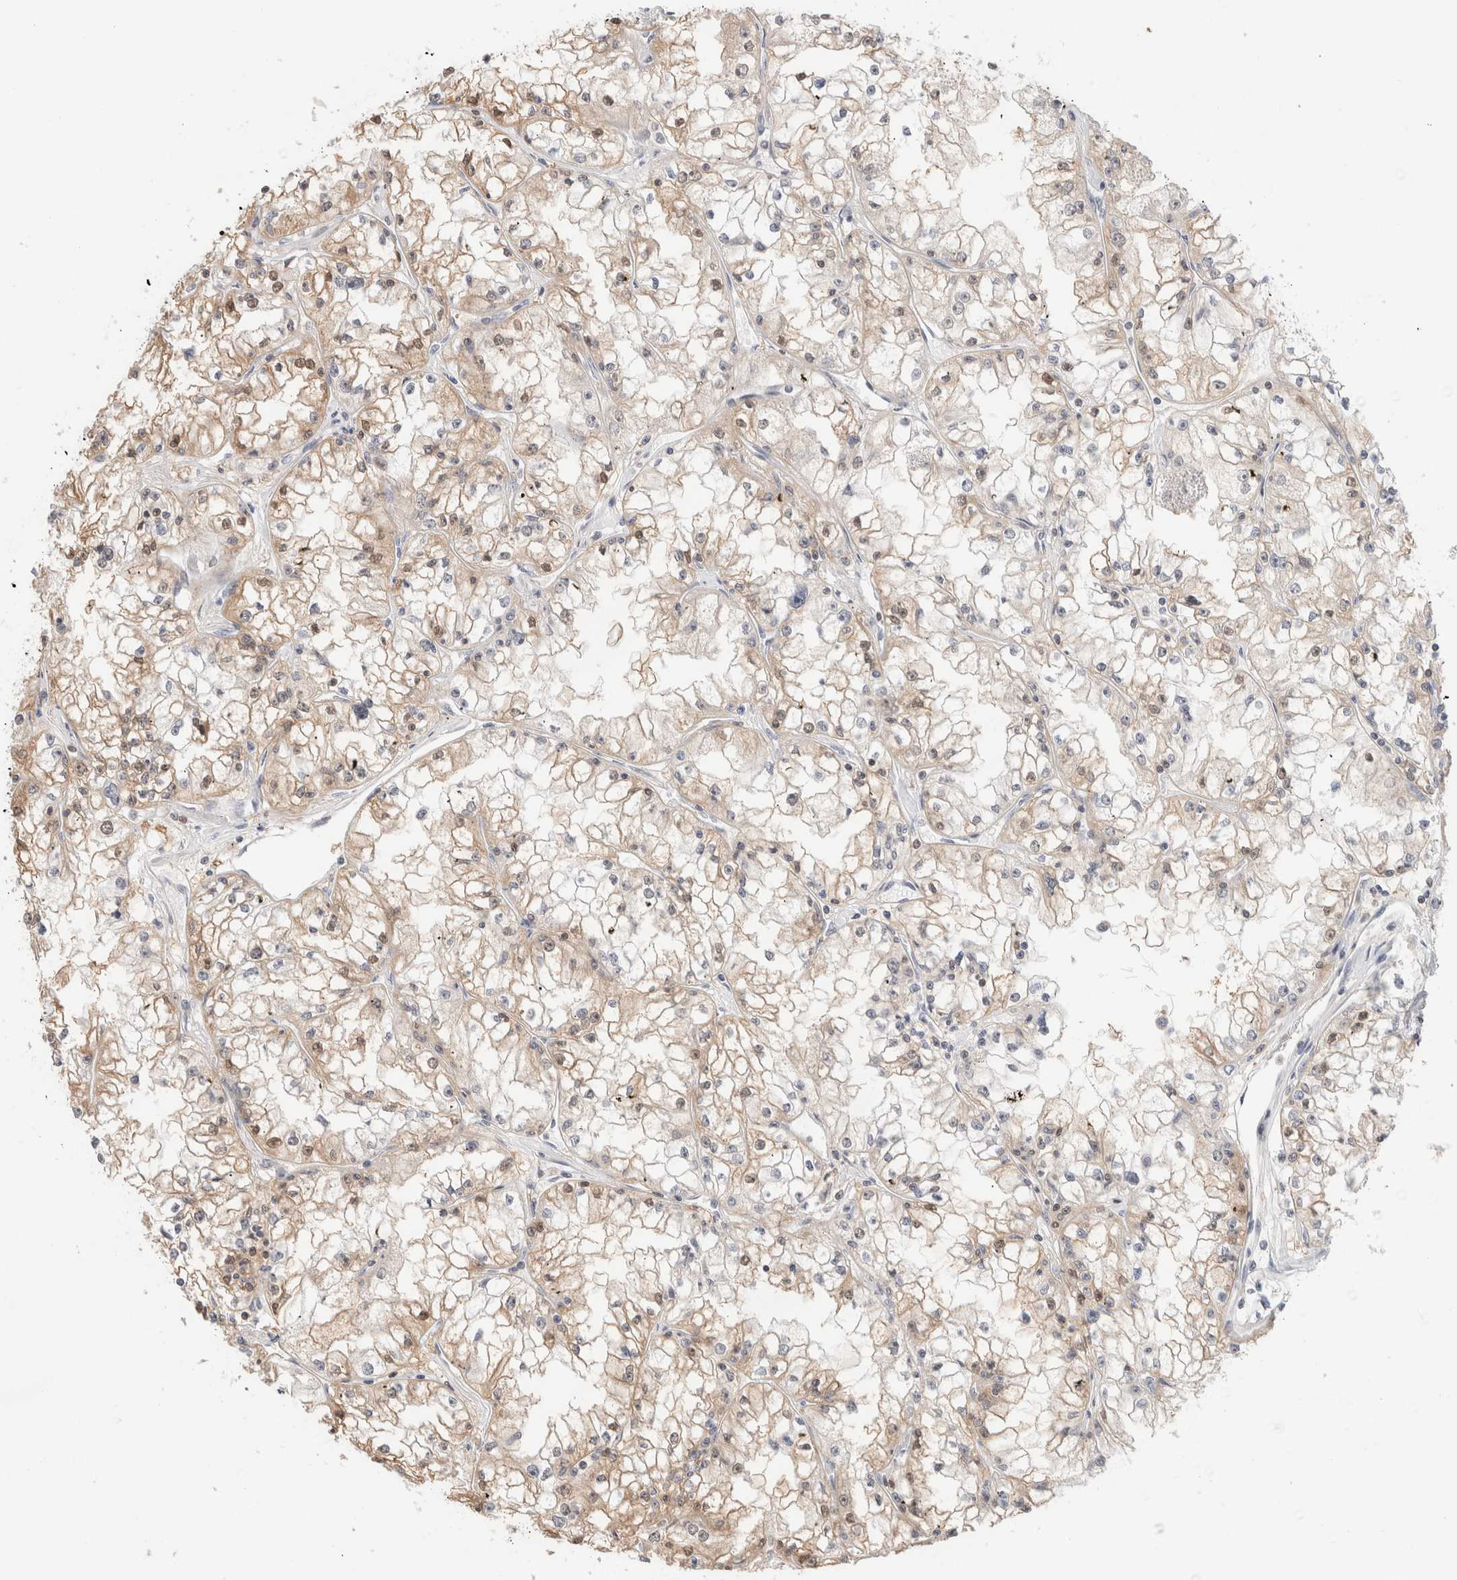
{"staining": {"intensity": "weak", "quantity": "25%-75%", "location": "cytoplasmic/membranous"}, "tissue": "renal cancer", "cell_type": "Tumor cells", "image_type": "cancer", "snomed": [{"axis": "morphology", "description": "Adenocarcinoma, NOS"}, {"axis": "topography", "description": "Kidney"}], "caption": "IHC histopathology image of neoplastic tissue: human adenocarcinoma (renal) stained using immunohistochemistry demonstrates low levels of weak protein expression localized specifically in the cytoplasmic/membranous of tumor cells, appearing as a cytoplasmic/membranous brown color.", "gene": "C17orf97", "patient": {"sex": "male", "age": 56}}